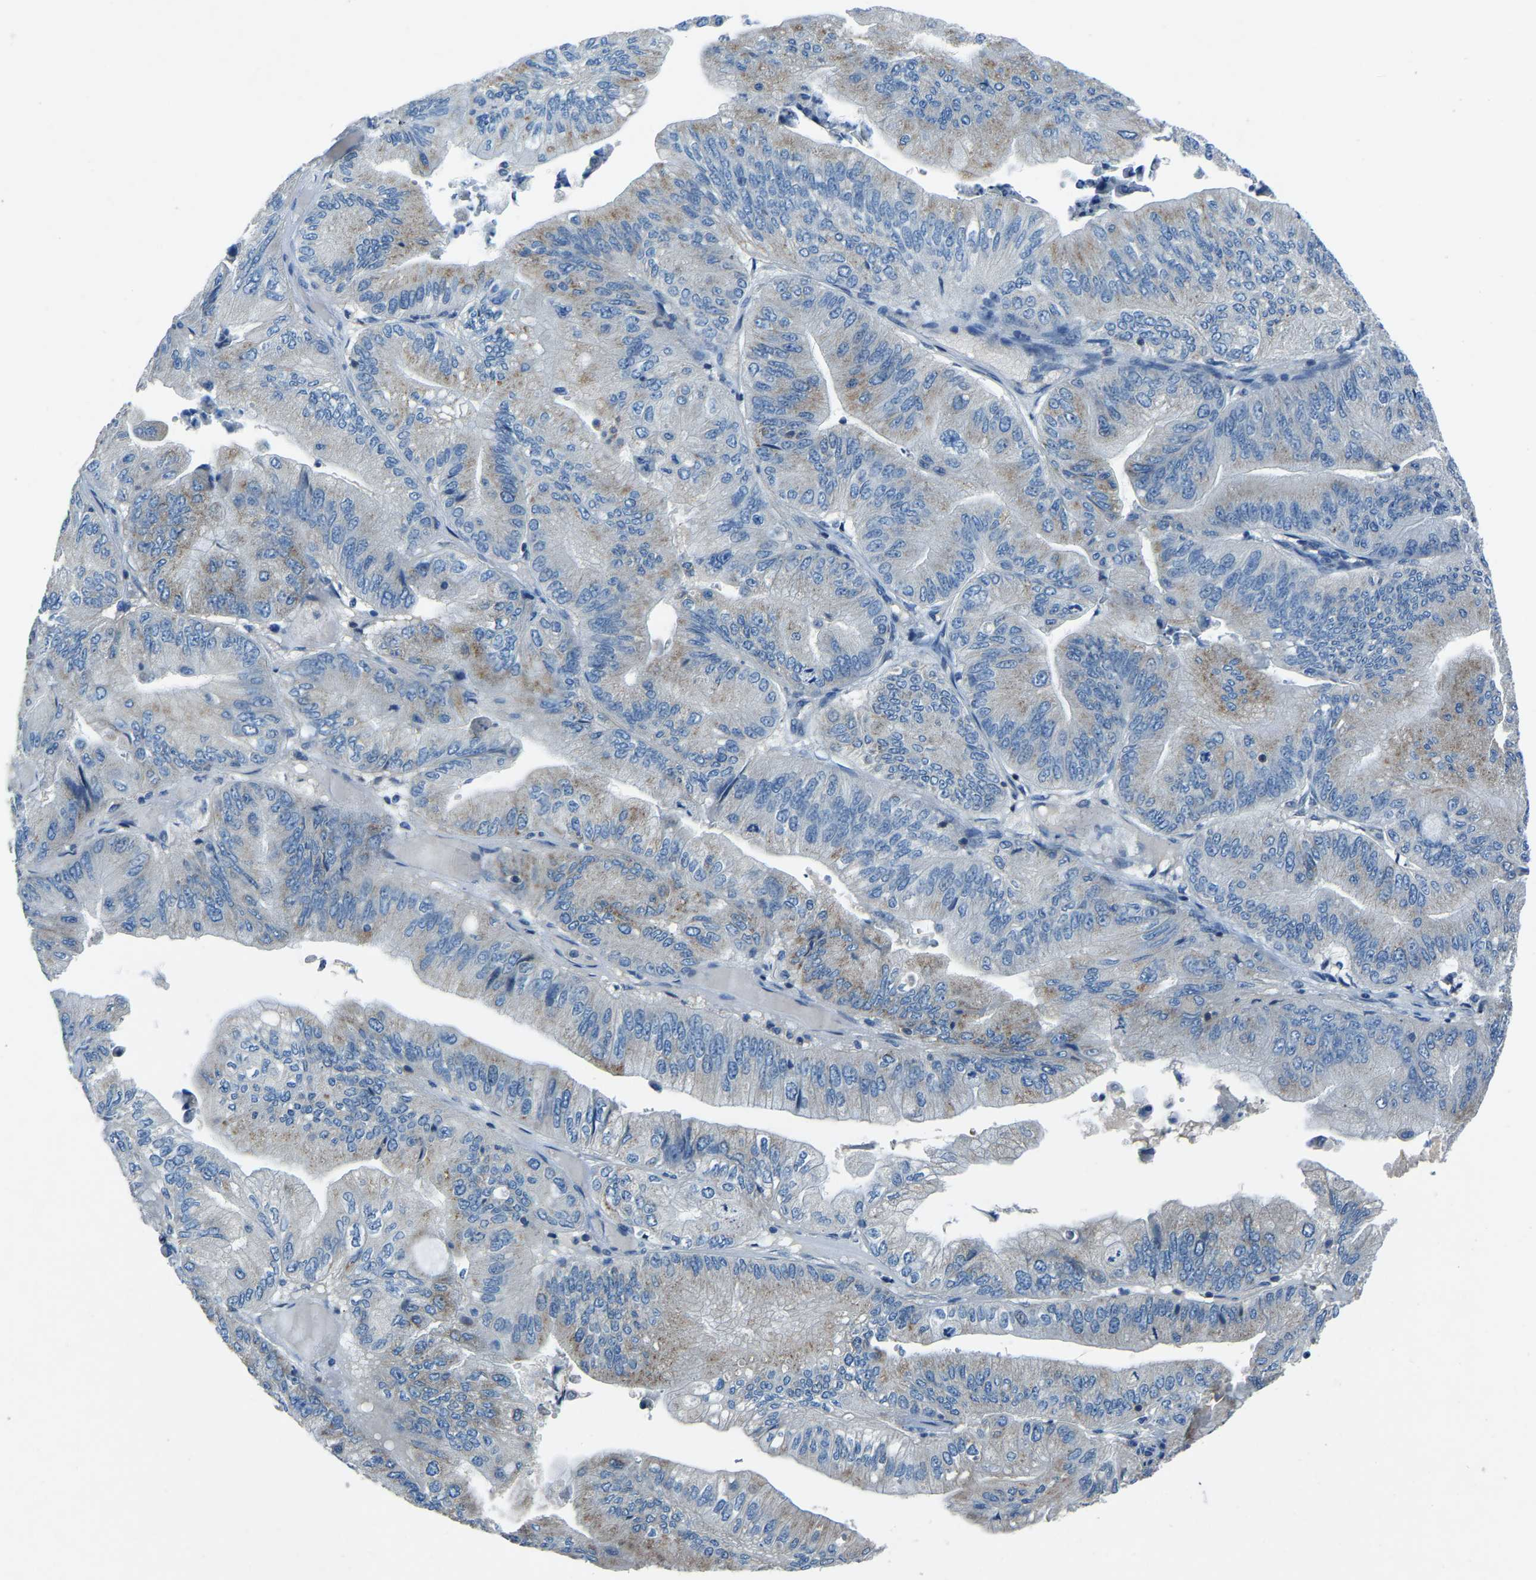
{"staining": {"intensity": "weak", "quantity": "25%-75%", "location": "cytoplasmic/membranous"}, "tissue": "ovarian cancer", "cell_type": "Tumor cells", "image_type": "cancer", "snomed": [{"axis": "morphology", "description": "Cystadenocarcinoma, mucinous, NOS"}, {"axis": "topography", "description": "Ovary"}], "caption": "Brown immunohistochemical staining in ovarian cancer demonstrates weak cytoplasmic/membranous staining in about 25%-75% of tumor cells.", "gene": "XIRP1", "patient": {"sex": "female", "age": 61}}